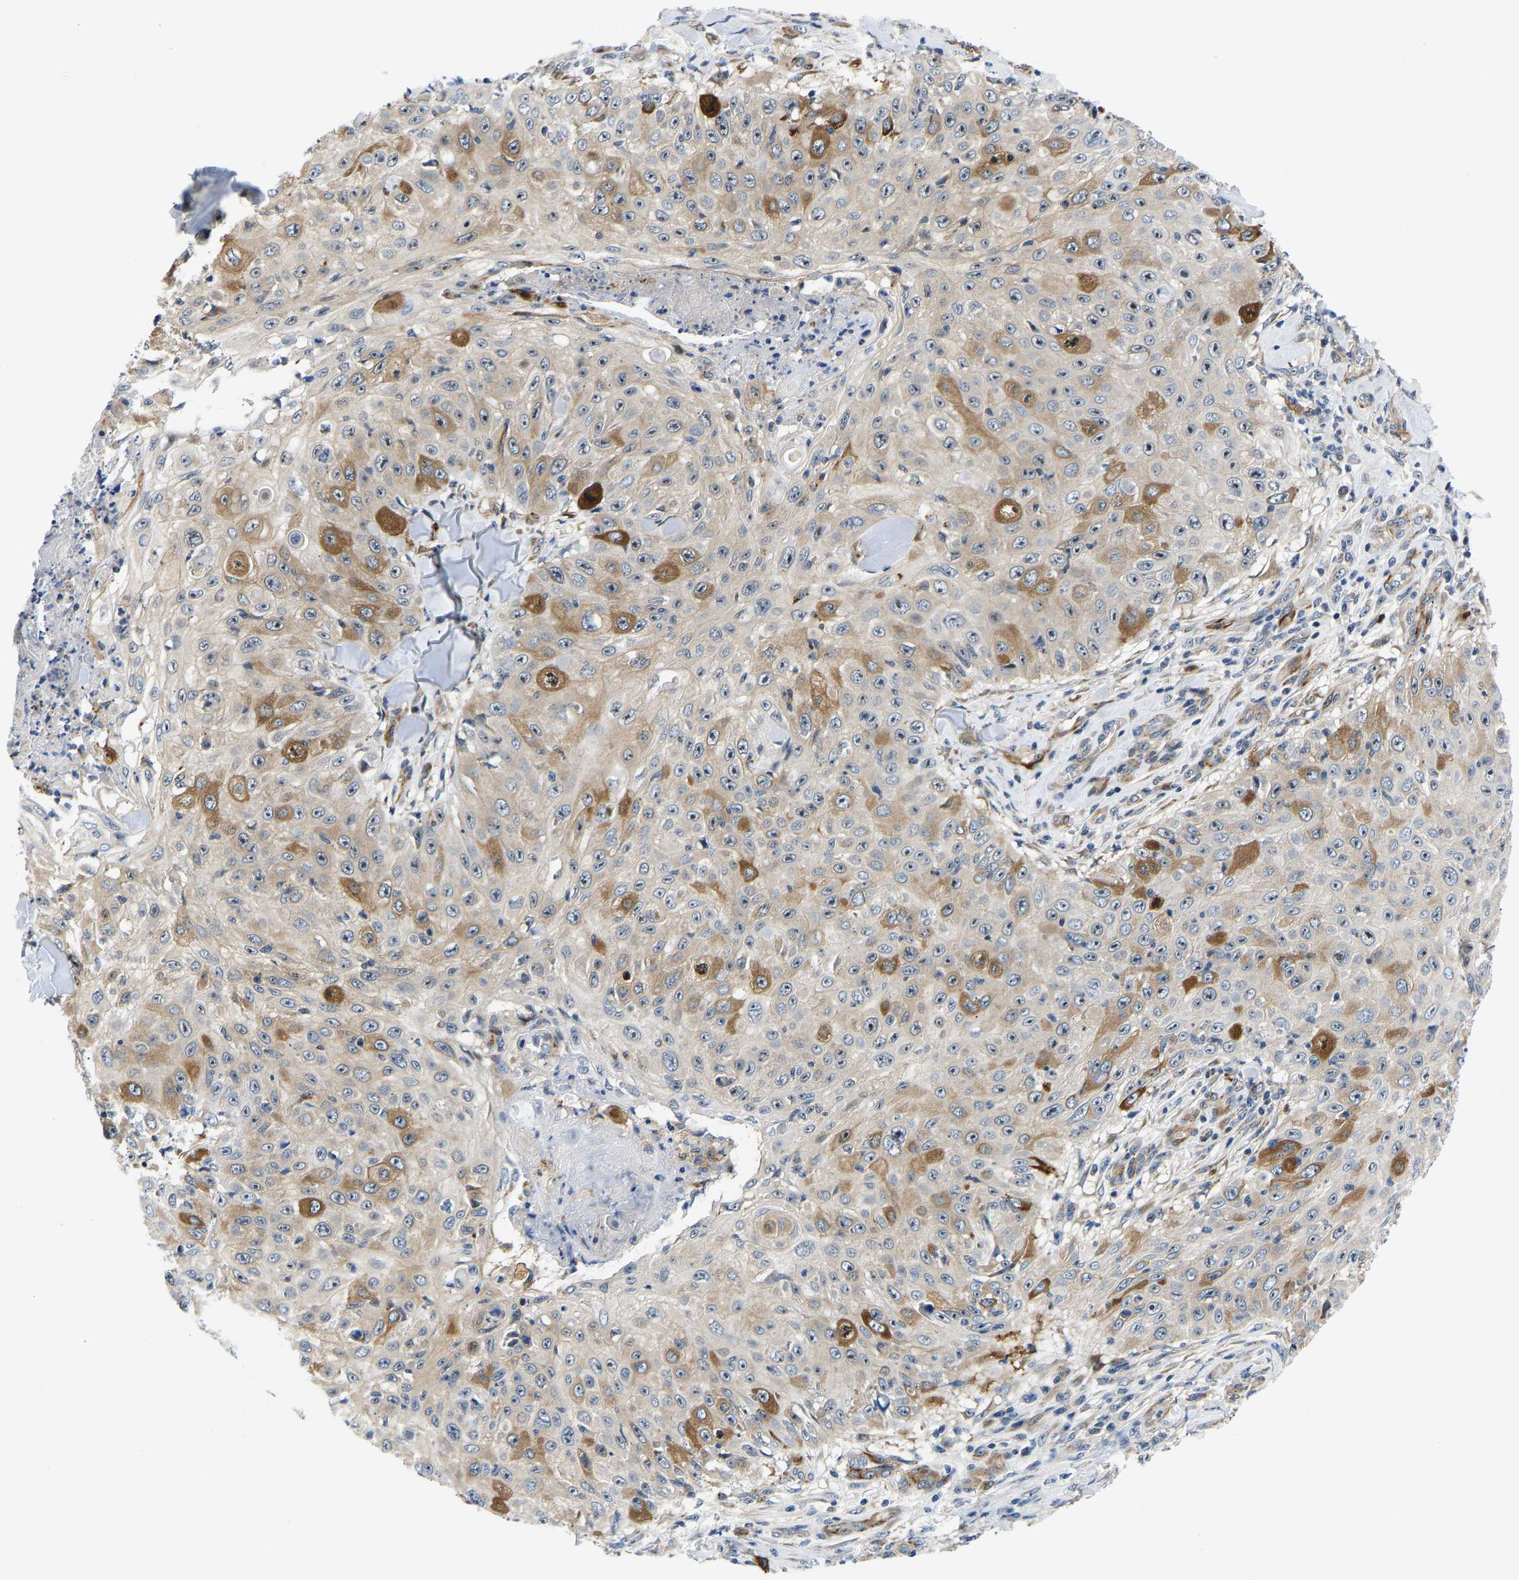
{"staining": {"intensity": "moderate", "quantity": "25%-75%", "location": "cytoplasmic/membranous,nuclear"}, "tissue": "skin cancer", "cell_type": "Tumor cells", "image_type": "cancer", "snomed": [{"axis": "morphology", "description": "Squamous cell carcinoma, NOS"}, {"axis": "topography", "description": "Skin"}], "caption": "An immunohistochemistry (IHC) image of neoplastic tissue is shown. Protein staining in brown shows moderate cytoplasmic/membranous and nuclear positivity in skin cancer within tumor cells.", "gene": "RESF1", "patient": {"sex": "male", "age": 86}}